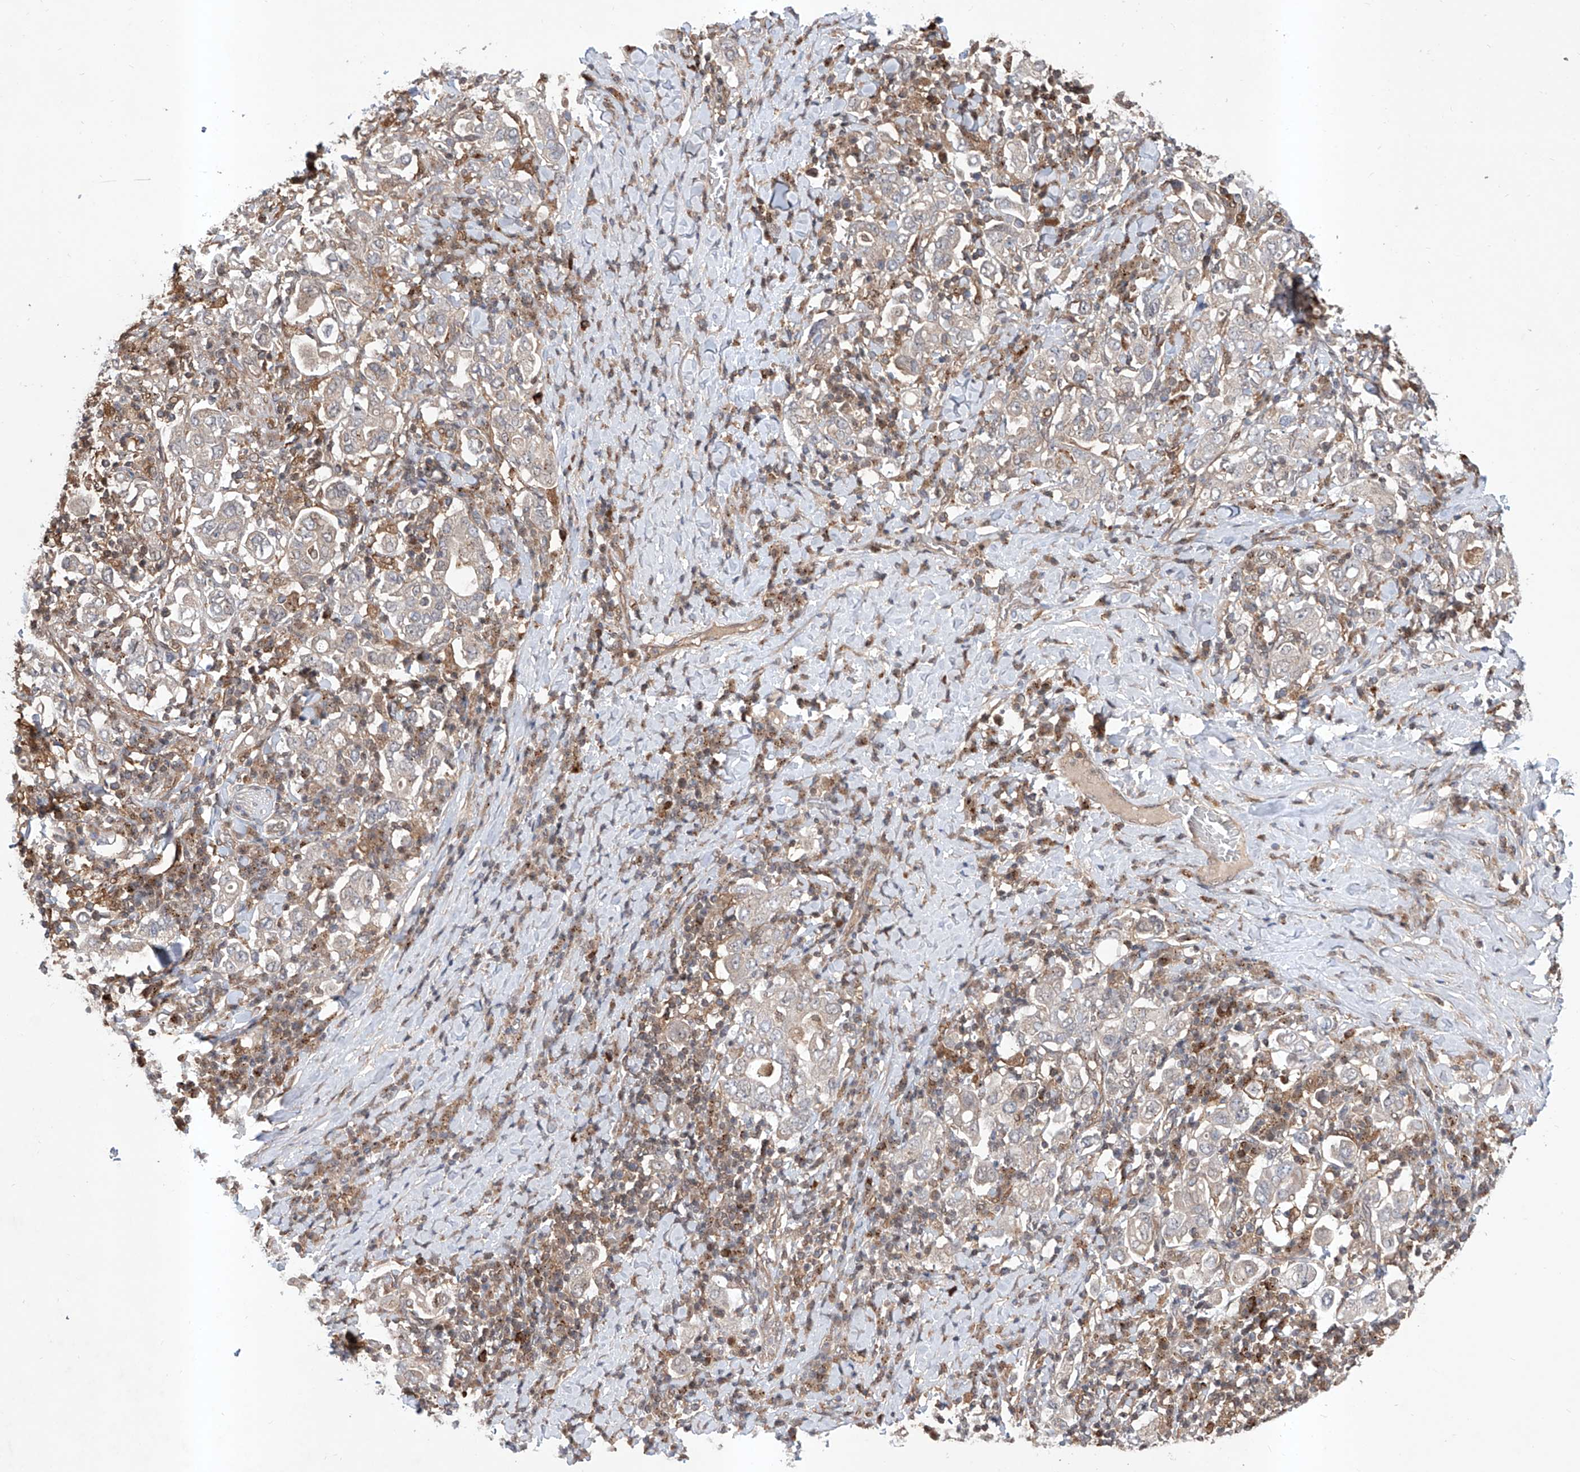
{"staining": {"intensity": "negative", "quantity": "none", "location": "none"}, "tissue": "stomach cancer", "cell_type": "Tumor cells", "image_type": "cancer", "snomed": [{"axis": "morphology", "description": "Adenocarcinoma, NOS"}, {"axis": "topography", "description": "Stomach, upper"}], "caption": "There is no significant expression in tumor cells of stomach cancer.", "gene": "HOXC8", "patient": {"sex": "male", "age": 62}}